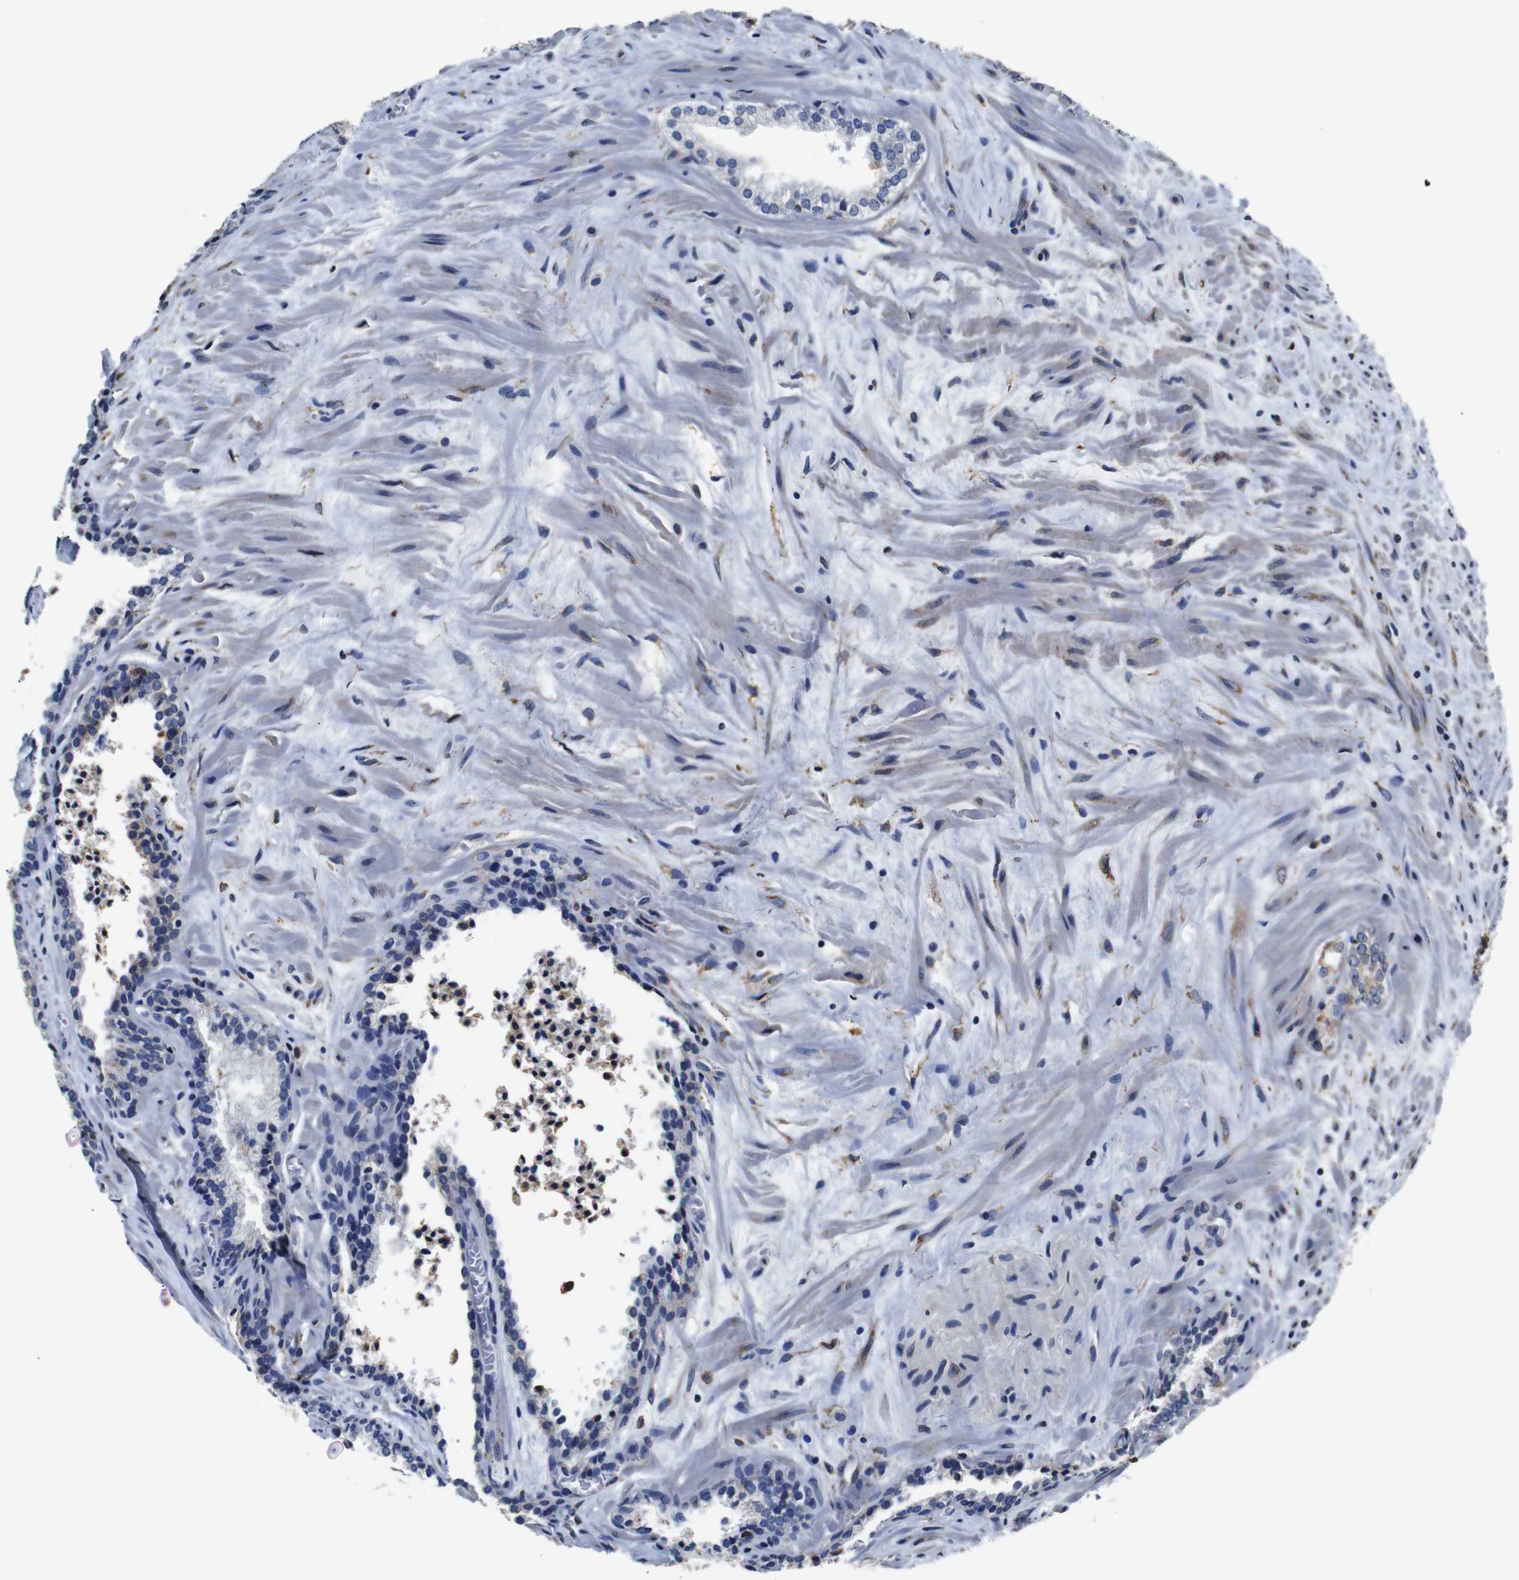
{"staining": {"intensity": "negative", "quantity": "none", "location": "none"}, "tissue": "prostate cancer", "cell_type": "Tumor cells", "image_type": "cancer", "snomed": [{"axis": "morphology", "description": "Adenocarcinoma, Low grade"}, {"axis": "topography", "description": "Prostate"}], "caption": "Tumor cells show no significant expression in prostate cancer (adenocarcinoma (low-grade)). (DAB IHC visualized using brightfield microscopy, high magnification).", "gene": "PPIB", "patient": {"sex": "male", "age": 60}}